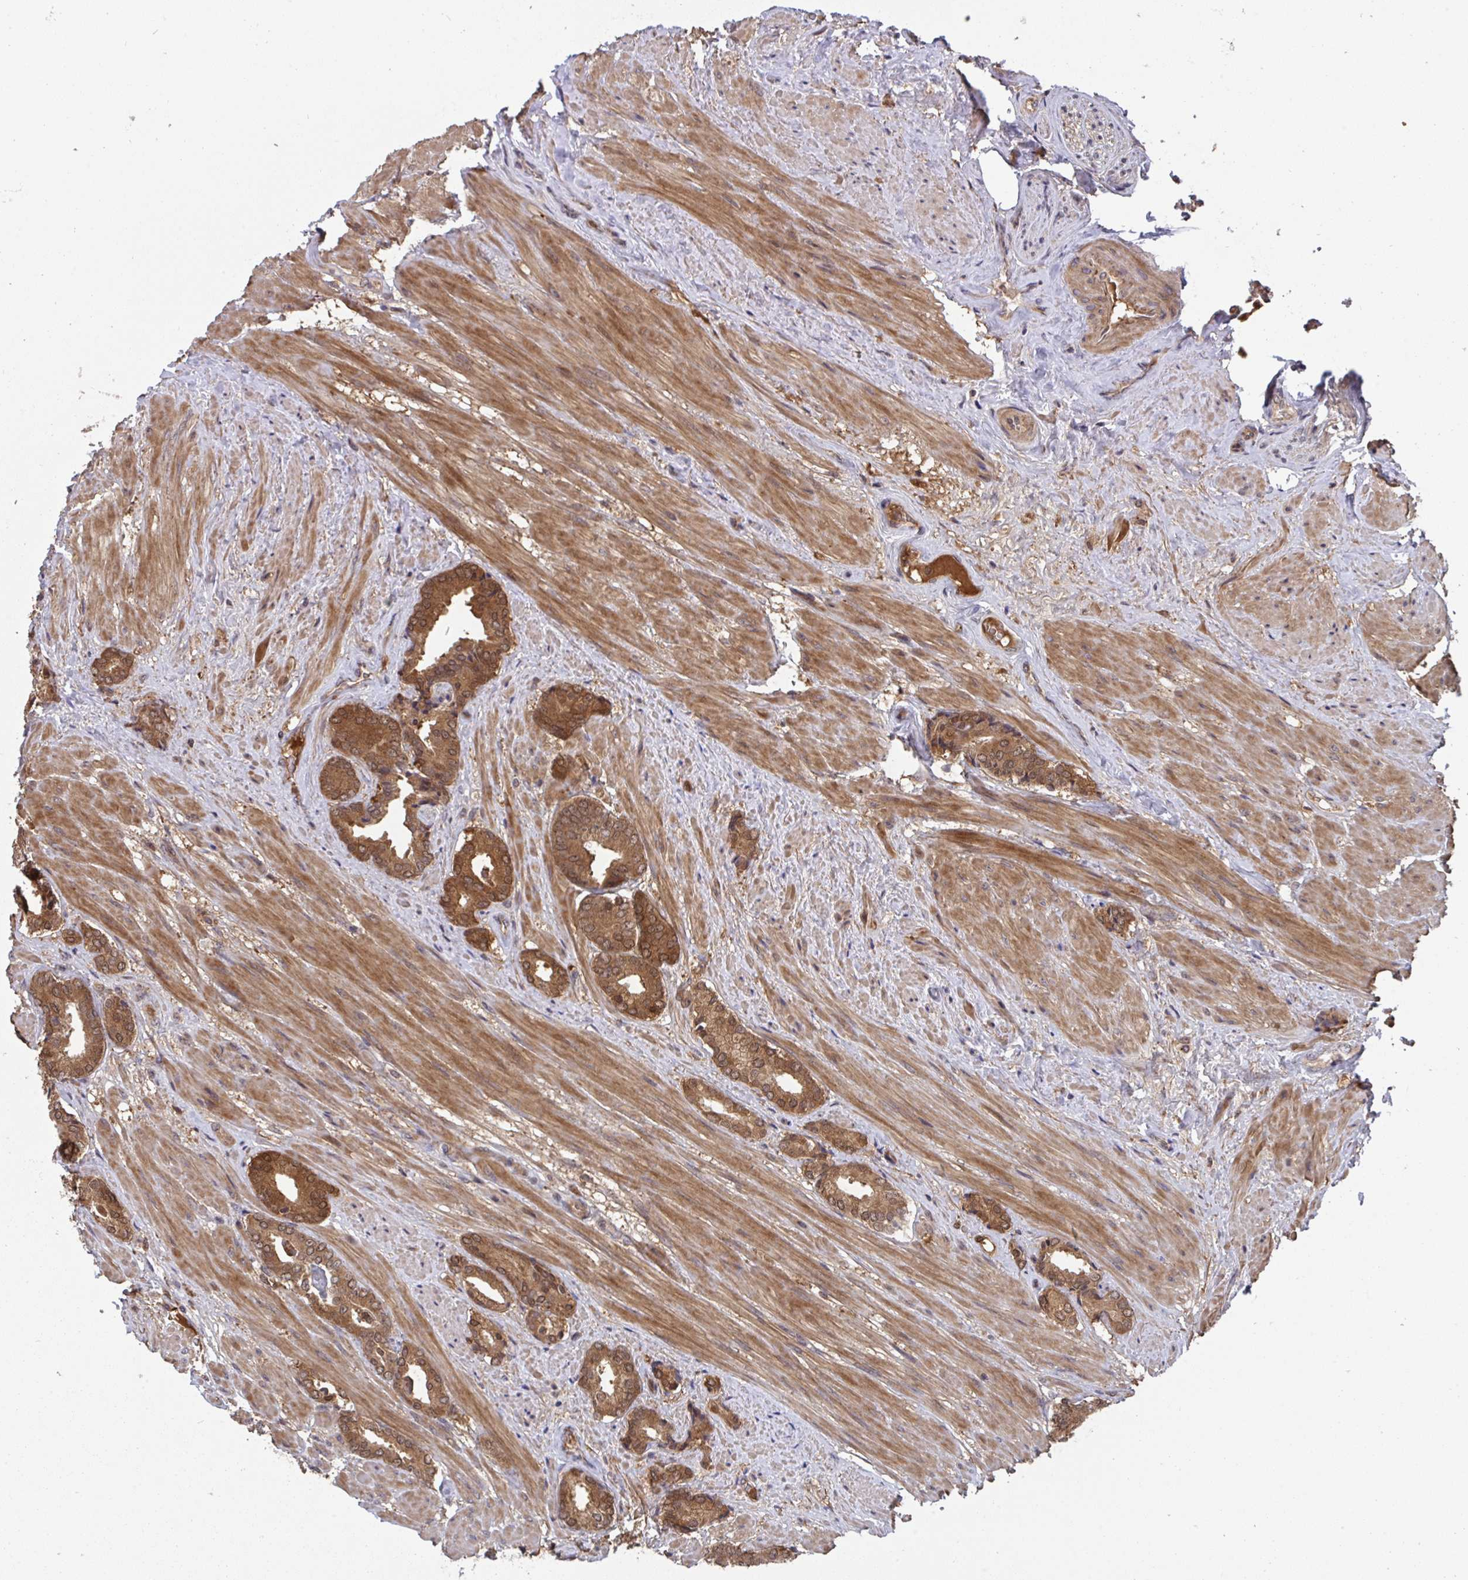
{"staining": {"intensity": "moderate", "quantity": ">75%", "location": "cytoplasmic/membranous,nuclear"}, "tissue": "prostate cancer", "cell_type": "Tumor cells", "image_type": "cancer", "snomed": [{"axis": "morphology", "description": "Adenocarcinoma, High grade"}, {"axis": "topography", "description": "Prostate"}], "caption": "Immunohistochemical staining of high-grade adenocarcinoma (prostate) displays medium levels of moderate cytoplasmic/membranous and nuclear protein staining in about >75% of tumor cells.", "gene": "TIGAR", "patient": {"sex": "male", "age": 56}}